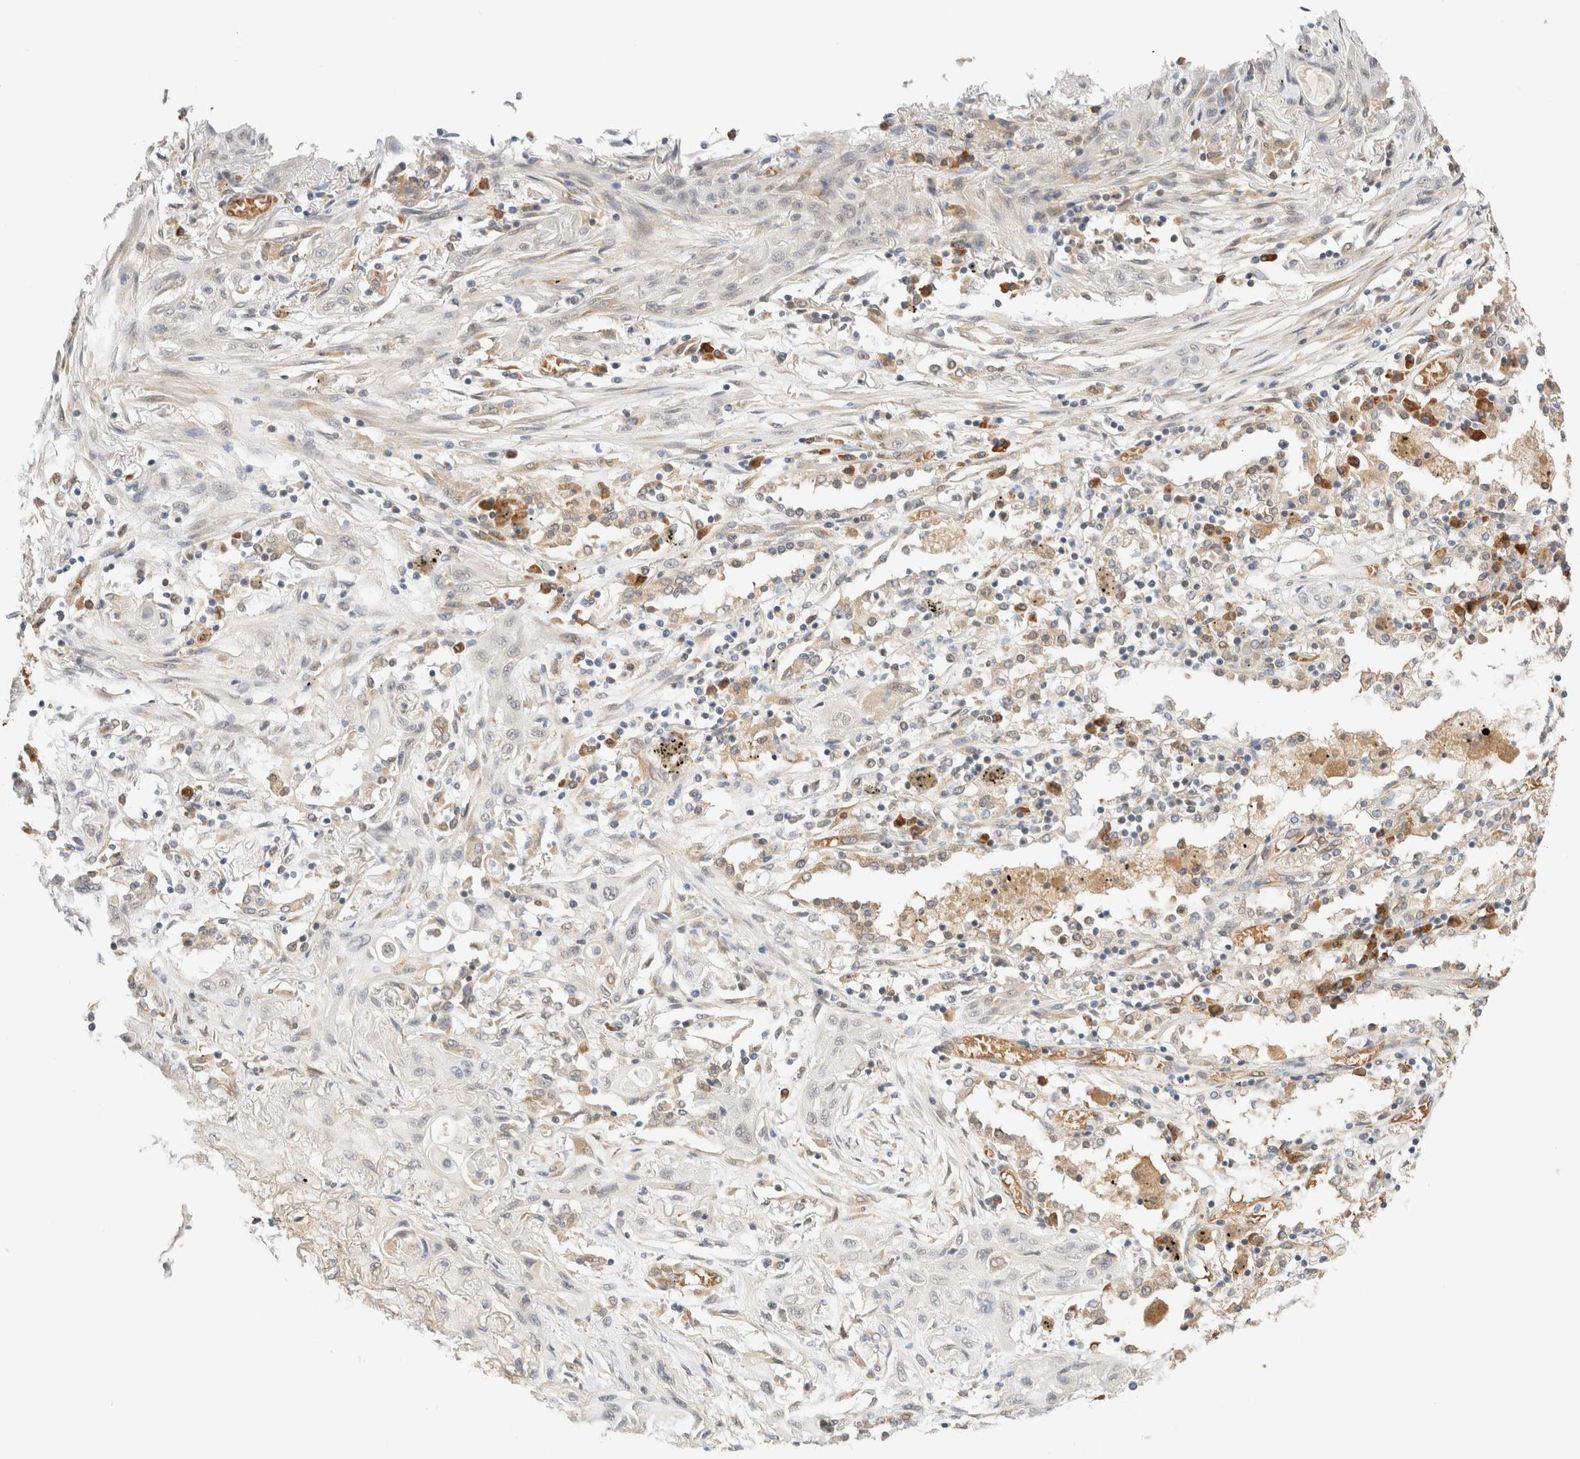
{"staining": {"intensity": "negative", "quantity": "none", "location": "none"}, "tissue": "lung cancer", "cell_type": "Tumor cells", "image_type": "cancer", "snomed": [{"axis": "morphology", "description": "Squamous cell carcinoma, NOS"}, {"axis": "topography", "description": "Lung"}], "caption": "Tumor cells are negative for brown protein staining in lung squamous cell carcinoma.", "gene": "SYVN1", "patient": {"sex": "female", "age": 47}}